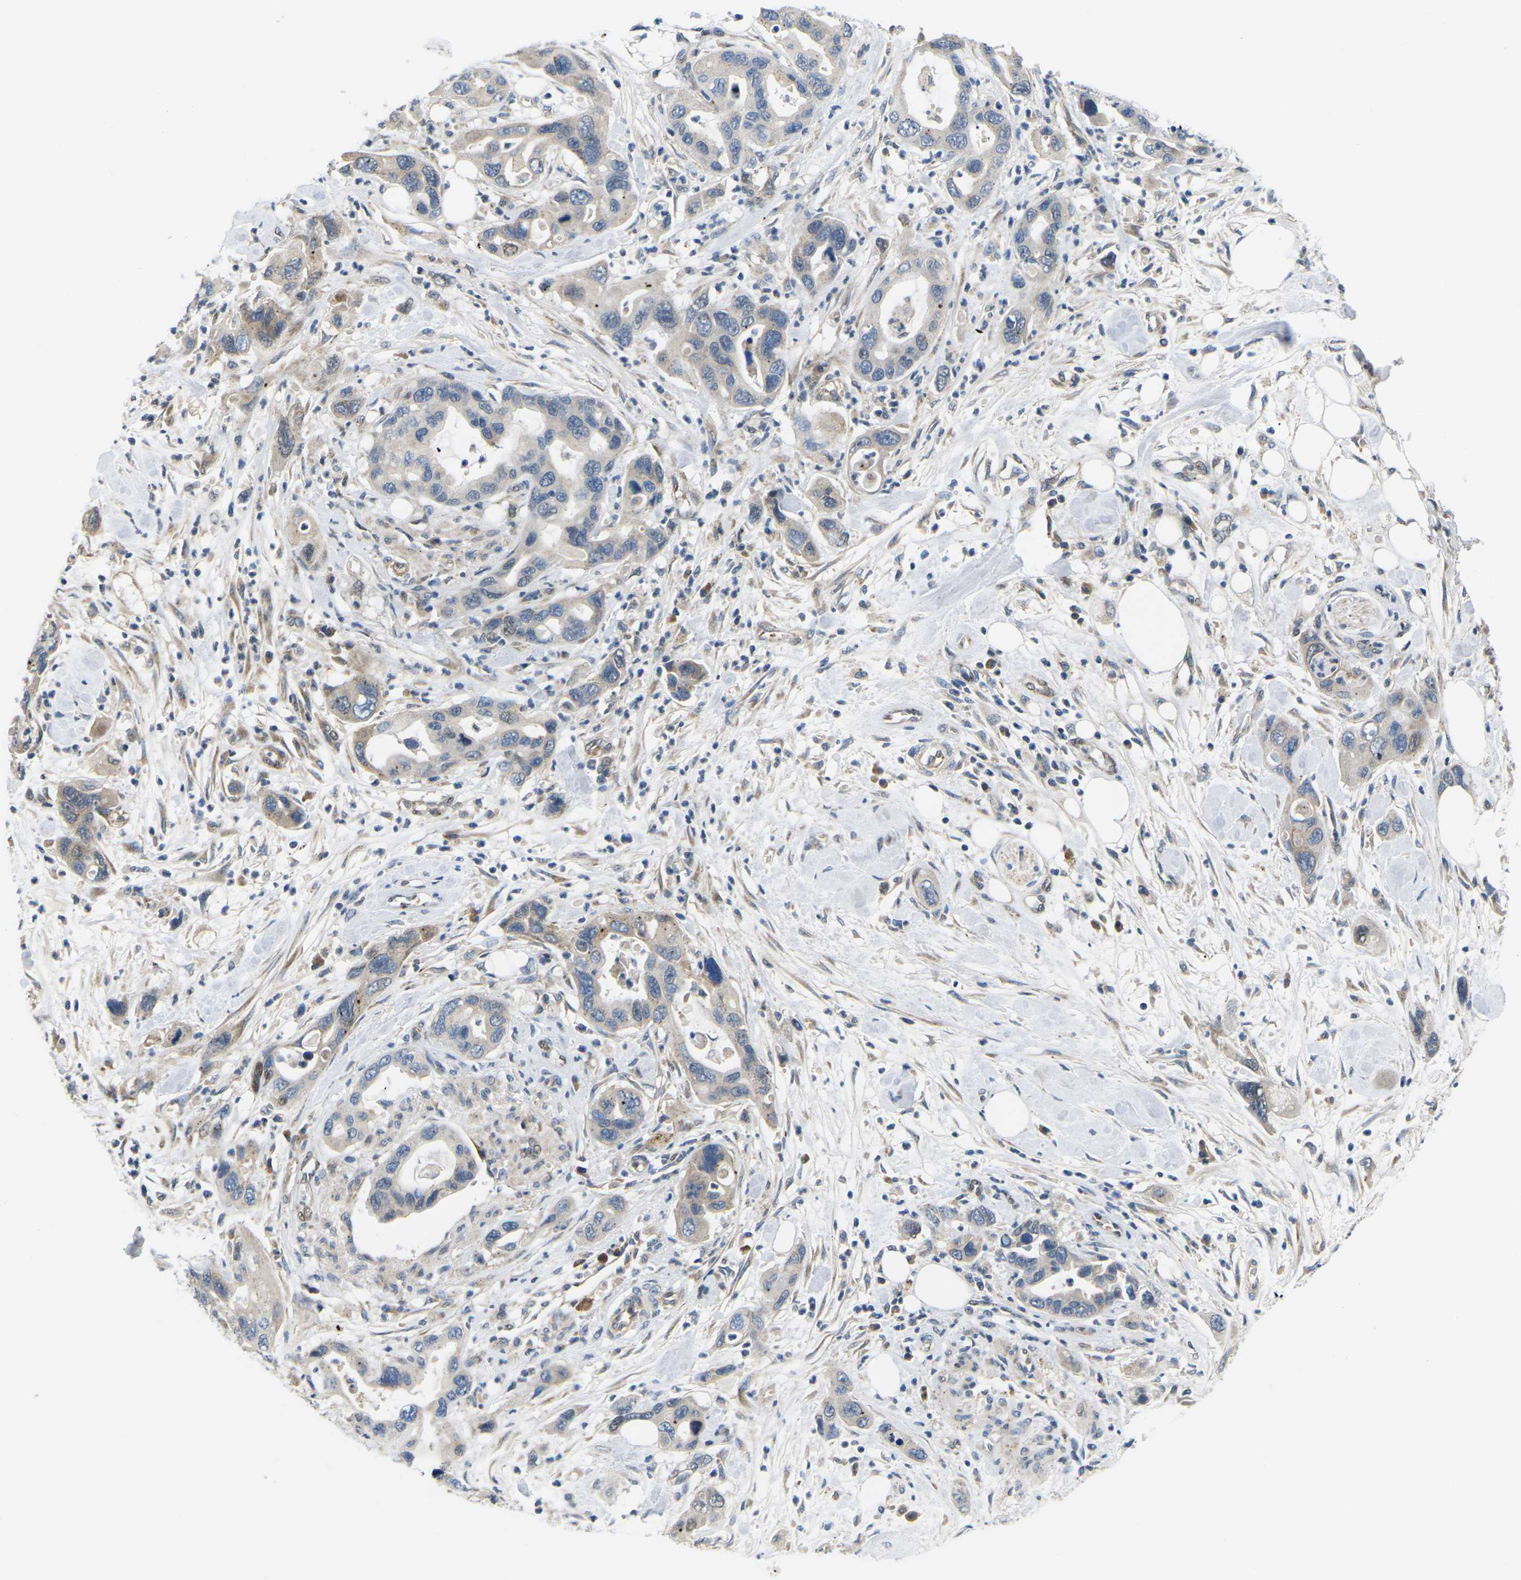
{"staining": {"intensity": "negative", "quantity": "none", "location": "none"}, "tissue": "pancreatic cancer", "cell_type": "Tumor cells", "image_type": "cancer", "snomed": [{"axis": "morphology", "description": "Normal tissue, NOS"}, {"axis": "morphology", "description": "Adenocarcinoma, NOS"}, {"axis": "topography", "description": "Pancreas"}], "caption": "Immunohistochemical staining of adenocarcinoma (pancreatic) reveals no significant expression in tumor cells. The staining is performed using DAB brown chromogen with nuclei counter-stained in using hematoxylin.", "gene": "ERBB4", "patient": {"sex": "female", "age": 71}}